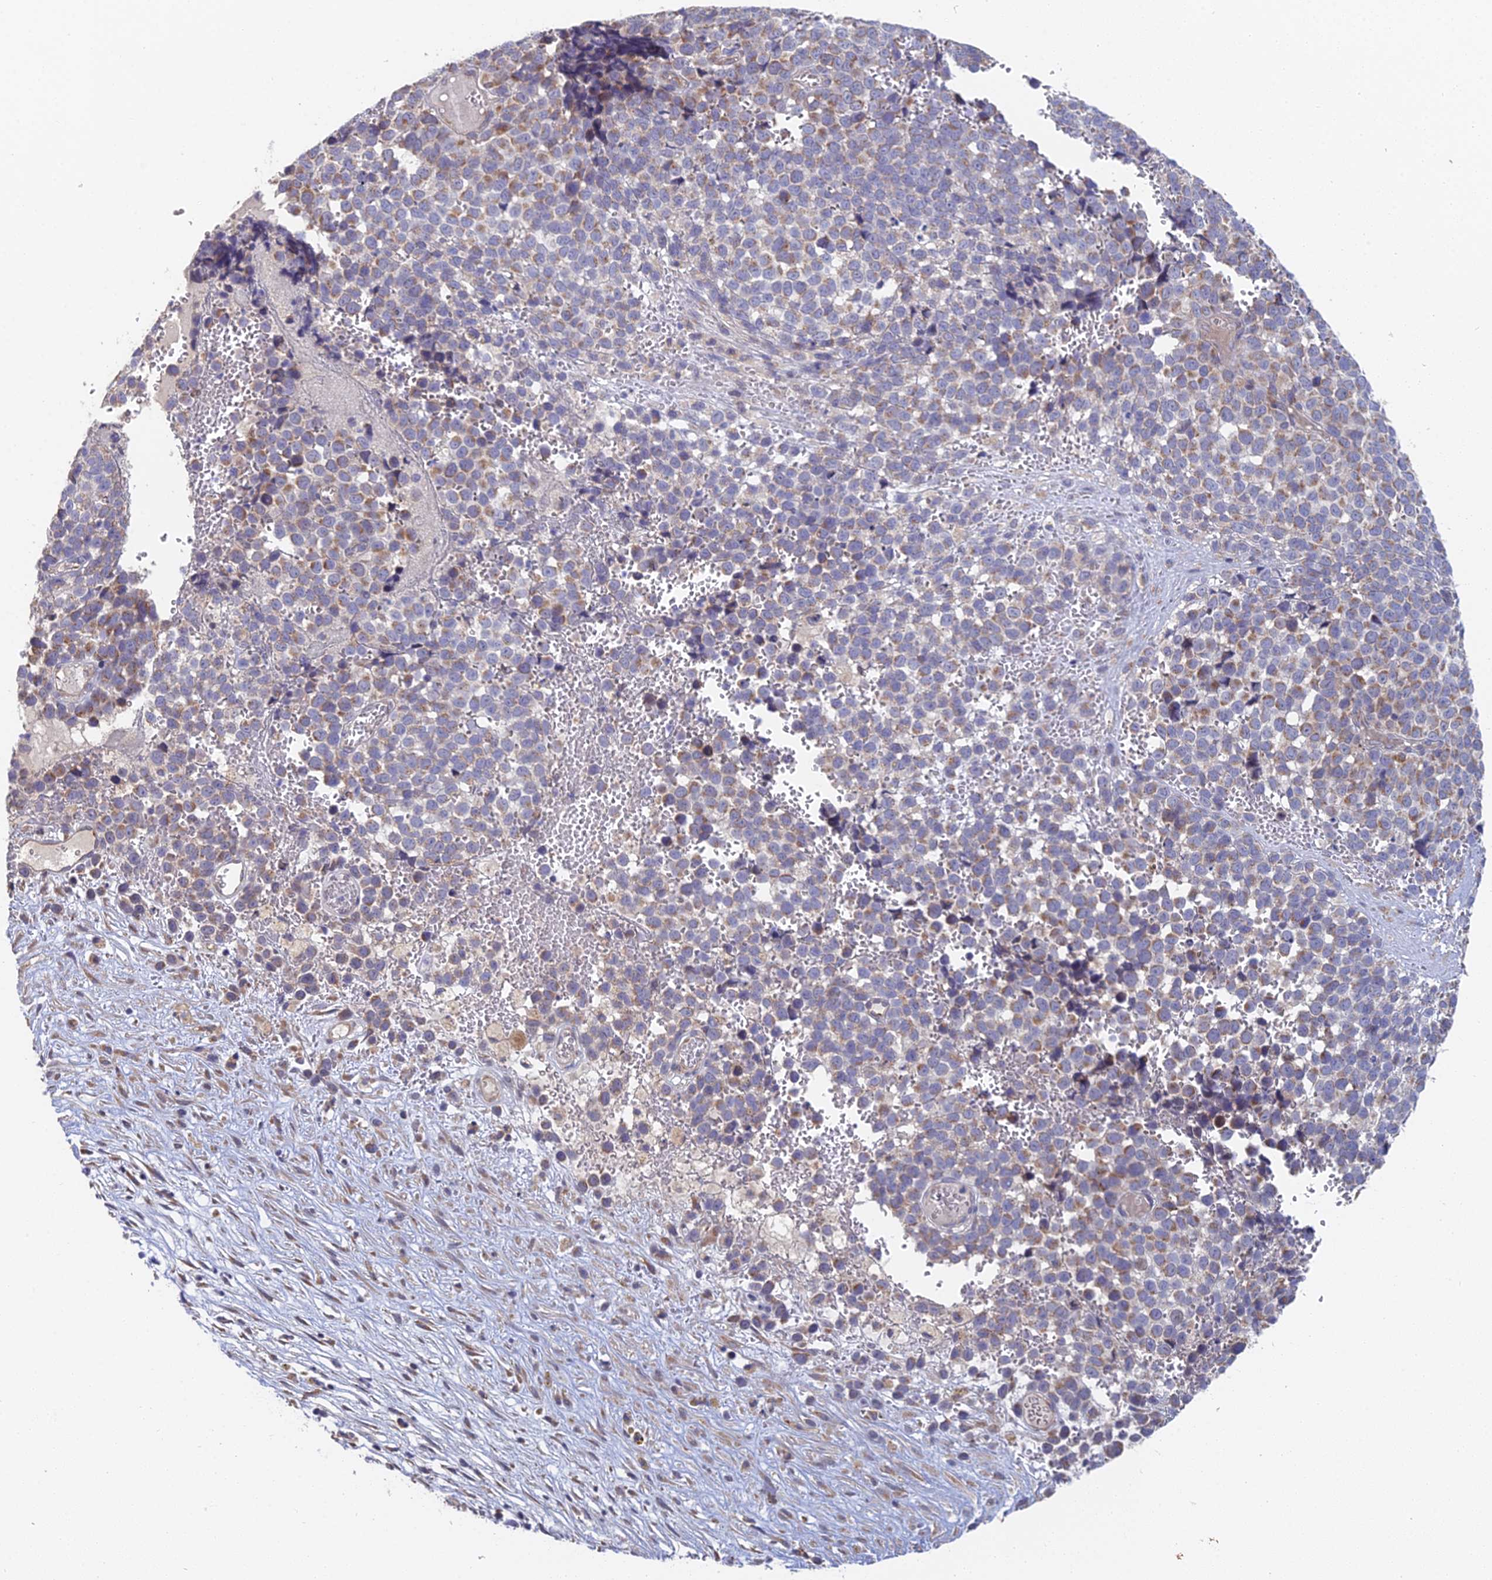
{"staining": {"intensity": "moderate", "quantity": "<25%", "location": "cytoplasmic/membranous"}, "tissue": "melanoma", "cell_type": "Tumor cells", "image_type": "cancer", "snomed": [{"axis": "morphology", "description": "Malignant melanoma, NOS"}, {"axis": "topography", "description": "Nose, NOS"}], "caption": "Approximately <25% of tumor cells in human melanoma exhibit moderate cytoplasmic/membranous protein expression as visualized by brown immunohistochemical staining.", "gene": "ECSIT", "patient": {"sex": "female", "age": 48}}